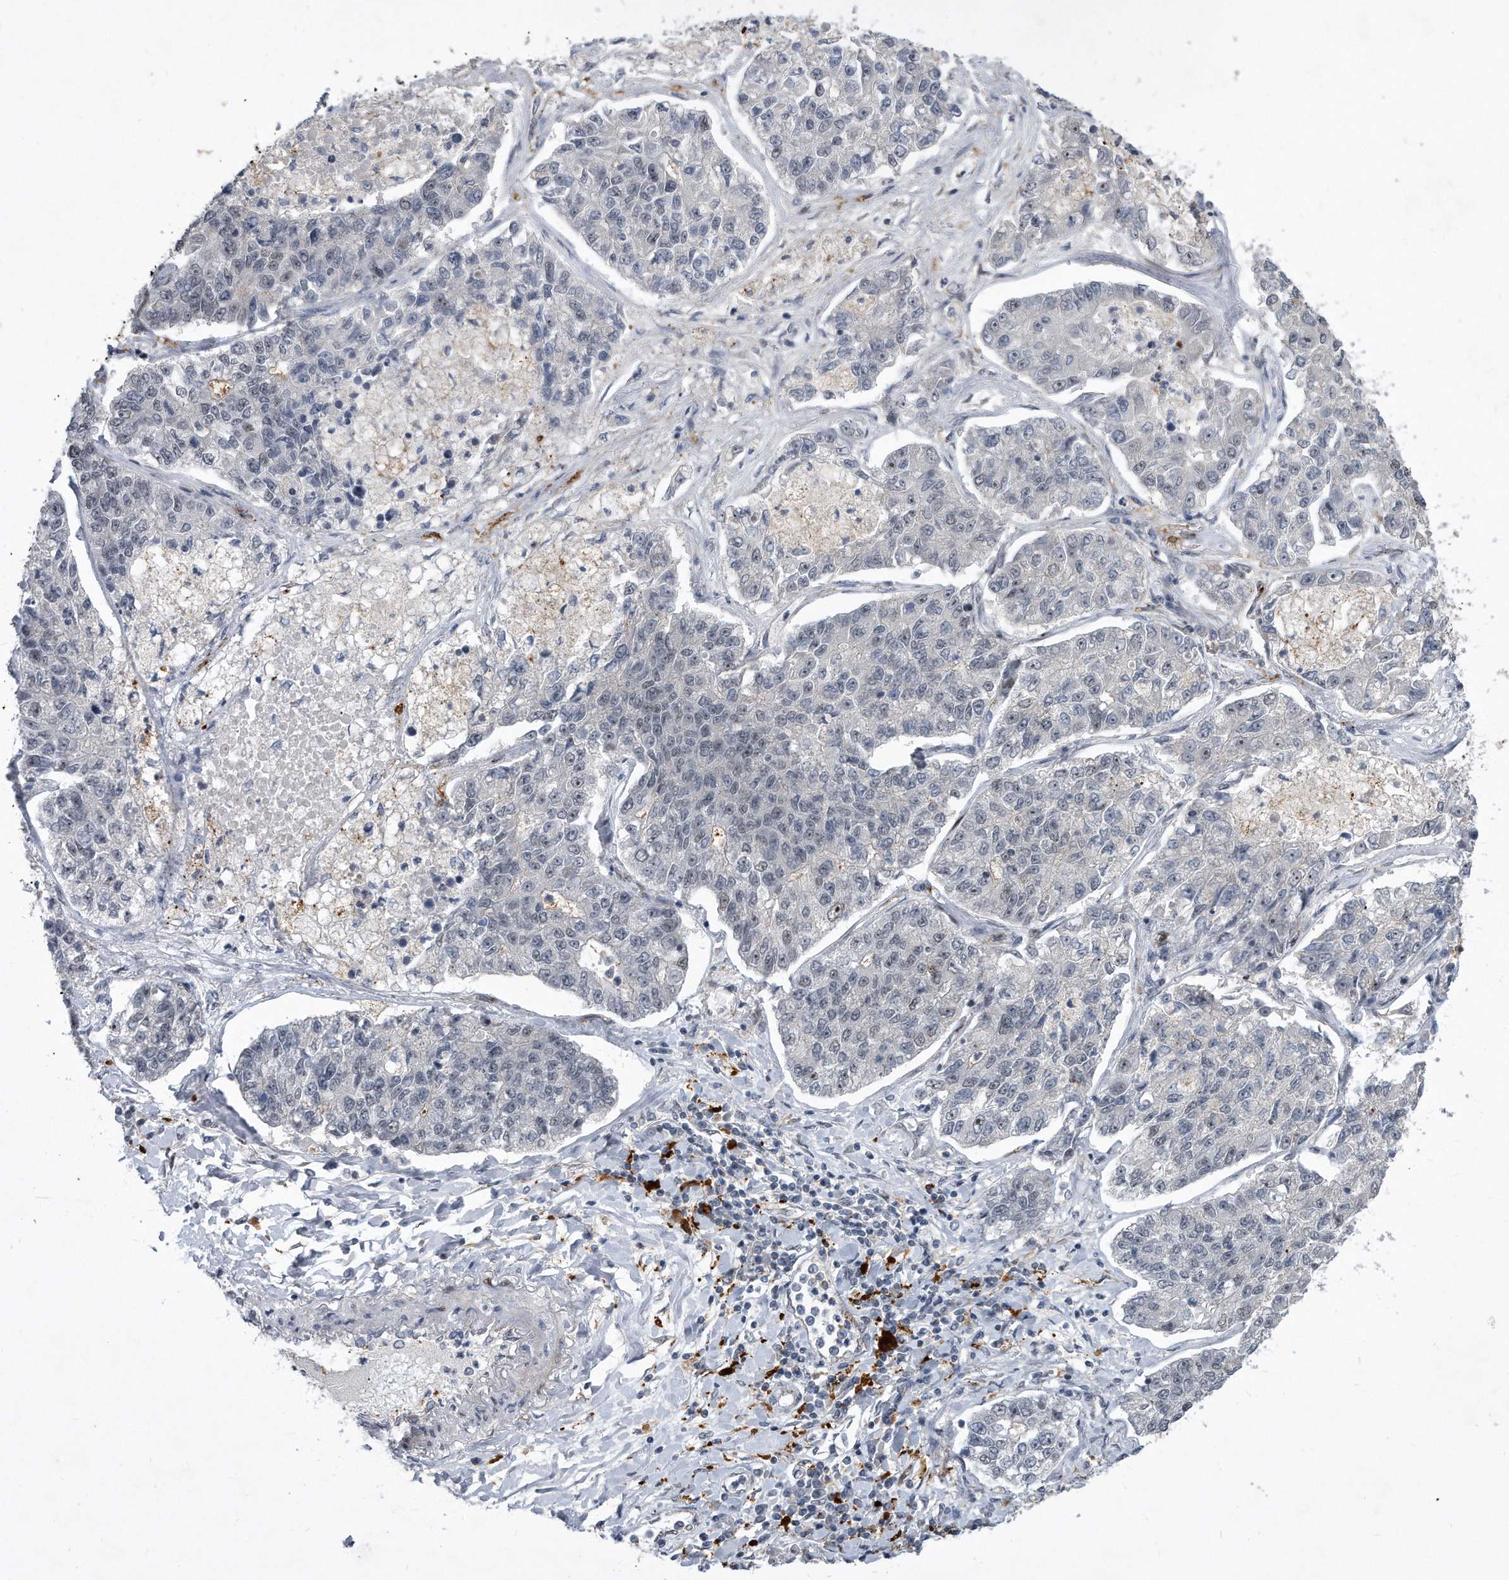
{"staining": {"intensity": "negative", "quantity": "none", "location": "none"}, "tissue": "lung cancer", "cell_type": "Tumor cells", "image_type": "cancer", "snomed": [{"axis": "morphology", "description": "Adenocarcinoma, NOS"}, {"axis": "topography", "description": "Lung"}], "caption": "Lung cancer was stained to show a protein in brown. There is no significant staining in tumor cells.", "gene": "PGBD2", "patient": {"sex": "male", "age": 49}}